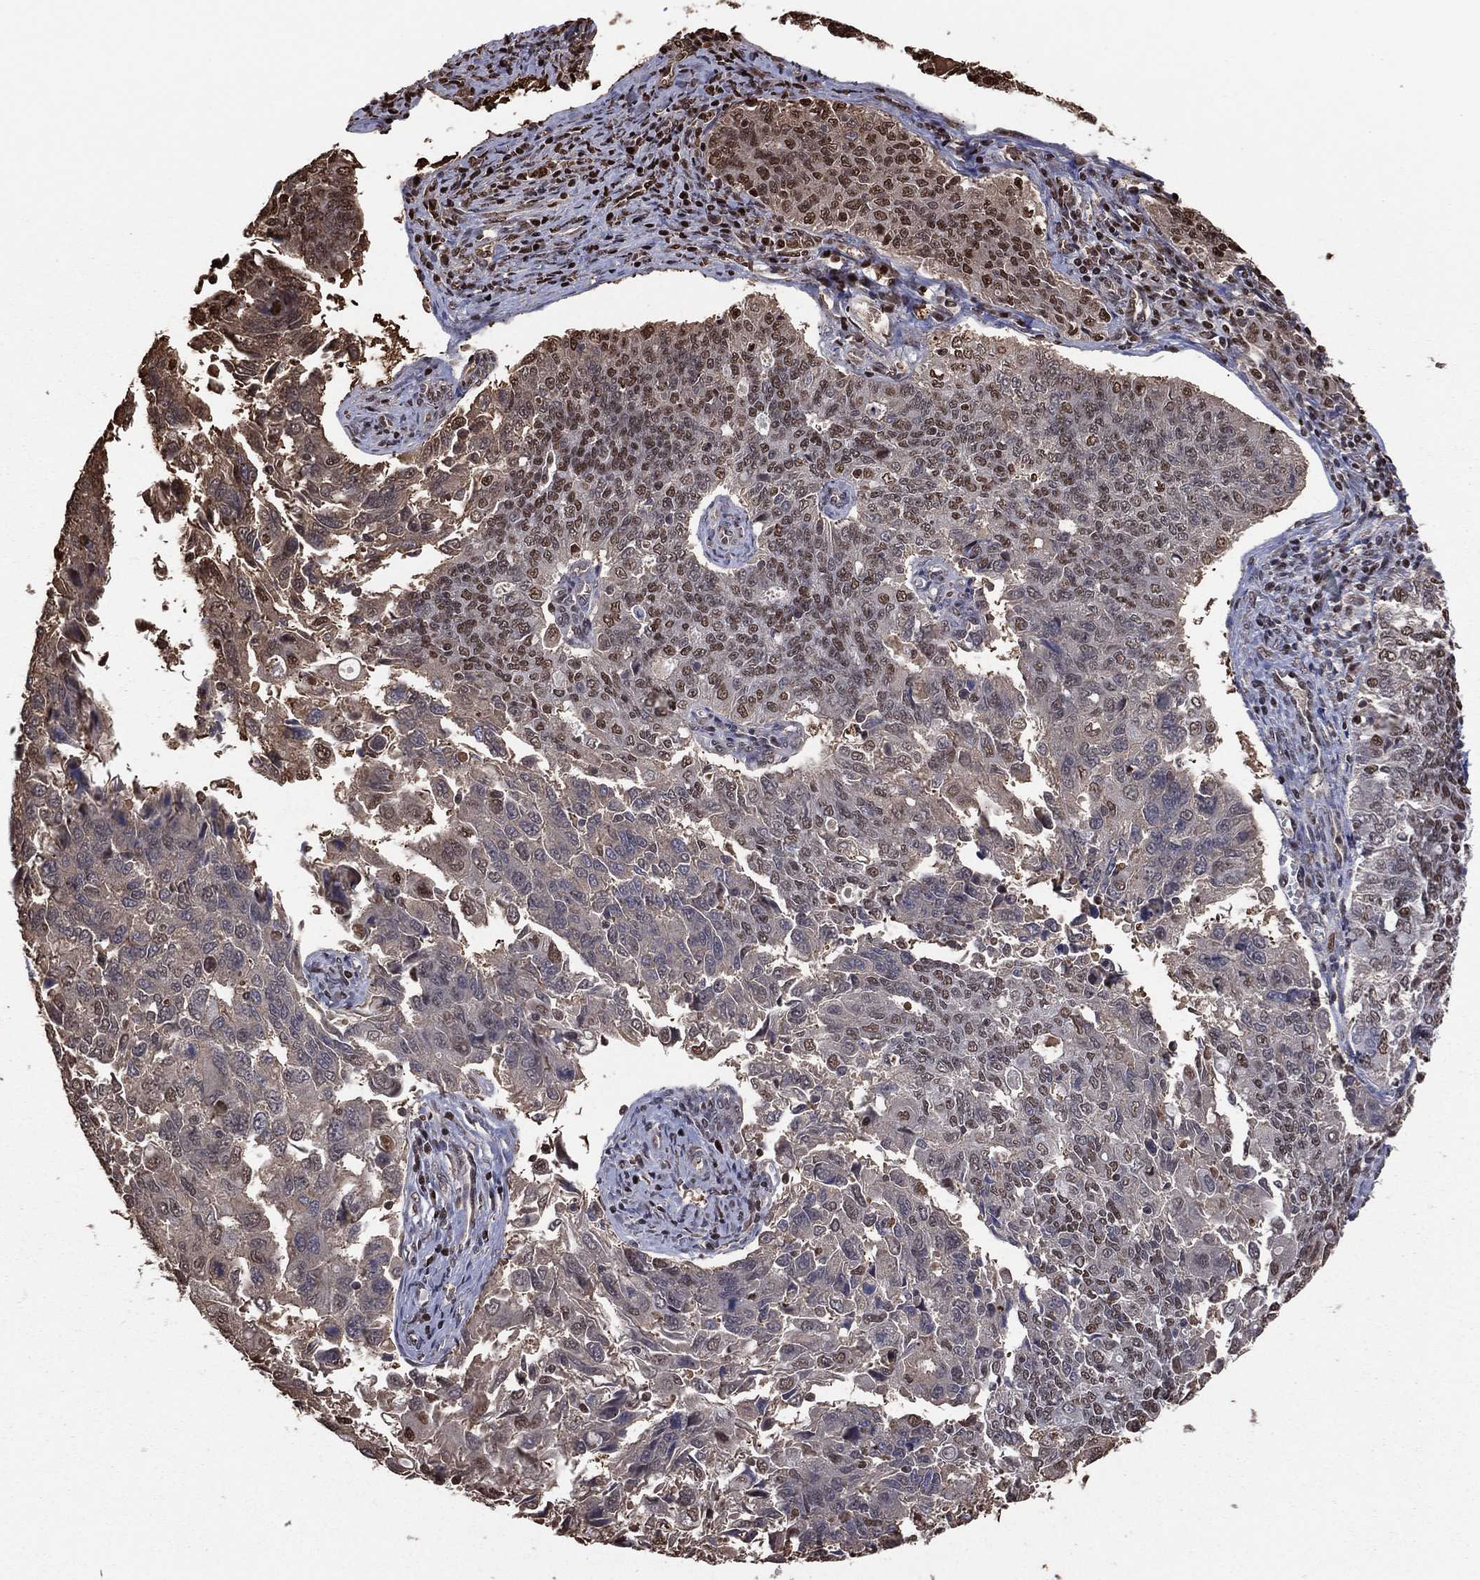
{"staining": {"intensity": "moderate", "quantity": "25%-75%", "location": "cytoplasmic/membranous,nuclear"}, "tissue": "endometrial cancer", "cell_type": "Tumor cells", "image_type": "cancer", "snomed": [{"axis": "morphology", "description": "Adenocarcinoma, NOS"}, {"axis": "topography", "description": "Endometrium"}], "caption": "Protein staining of endometrial adenocarcinoma tissue shows moderate cytoplasmic/membranous and nuclear staining in approximately 25%-75% of tumor cells.", "gene": "GAPDH", "patient": {"sex": "female", "age": 43}}